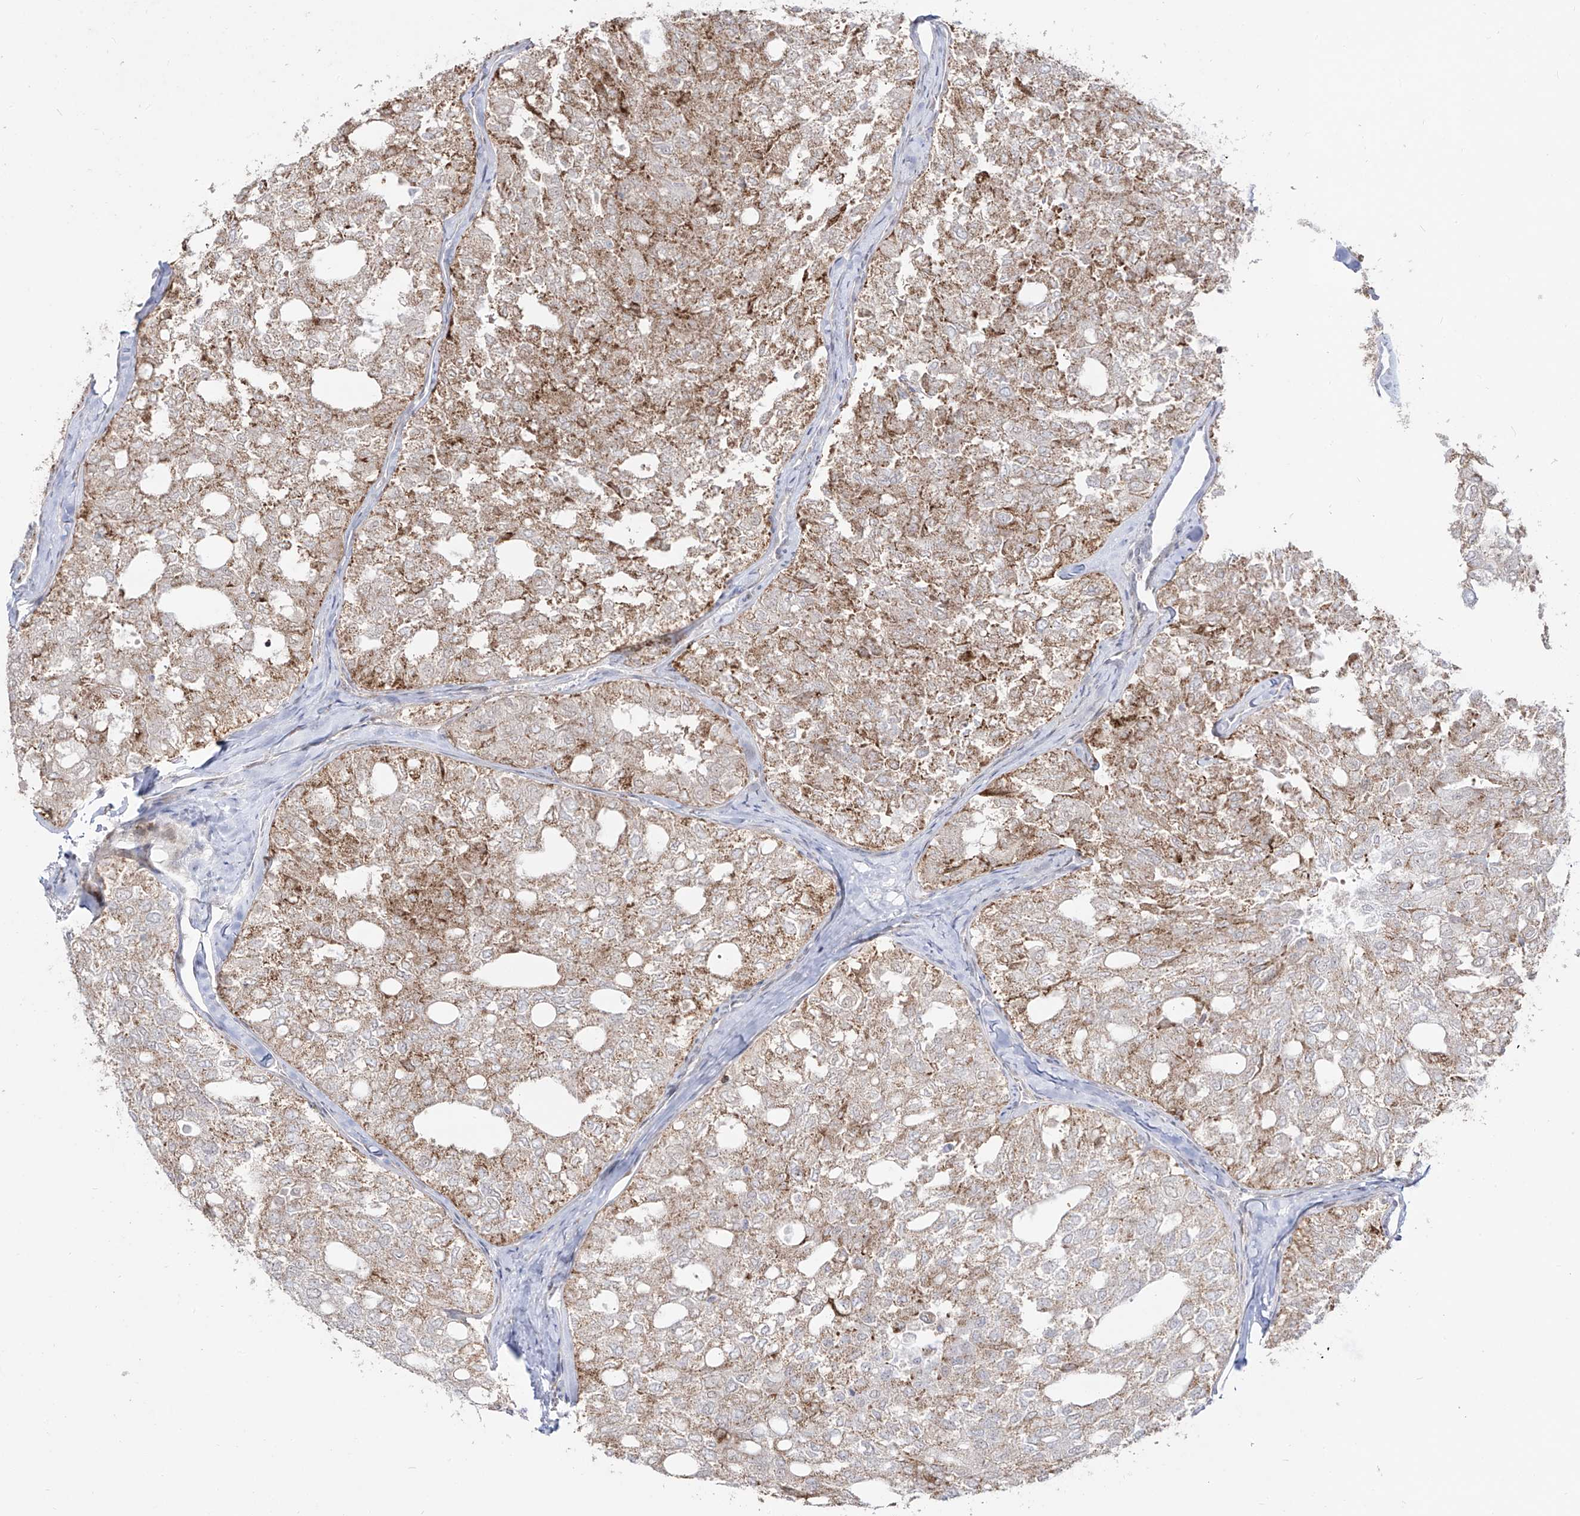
{"staining": {"intensity": "moderate", "quantity": ">75%", "location": "cytoplasmic/membranous"}, "tissue": "thyroid cancer", "cell_type": "Tumor cells", "image_type": "cancer", "snomed": [{"axis": "morphology", "description": "Follicular adenoma carcinoma, NOS"}, {"axis": "topography", "description": "Thyroid gland"}], "caption": "Moderate cytoplasmic/membranous protein staining is seen in about >75% of tumor cells in follicular adenoma carcinoma (thyroid).", "gene": "ZNF180", "patient": {"sex": "male", "age": 75}}